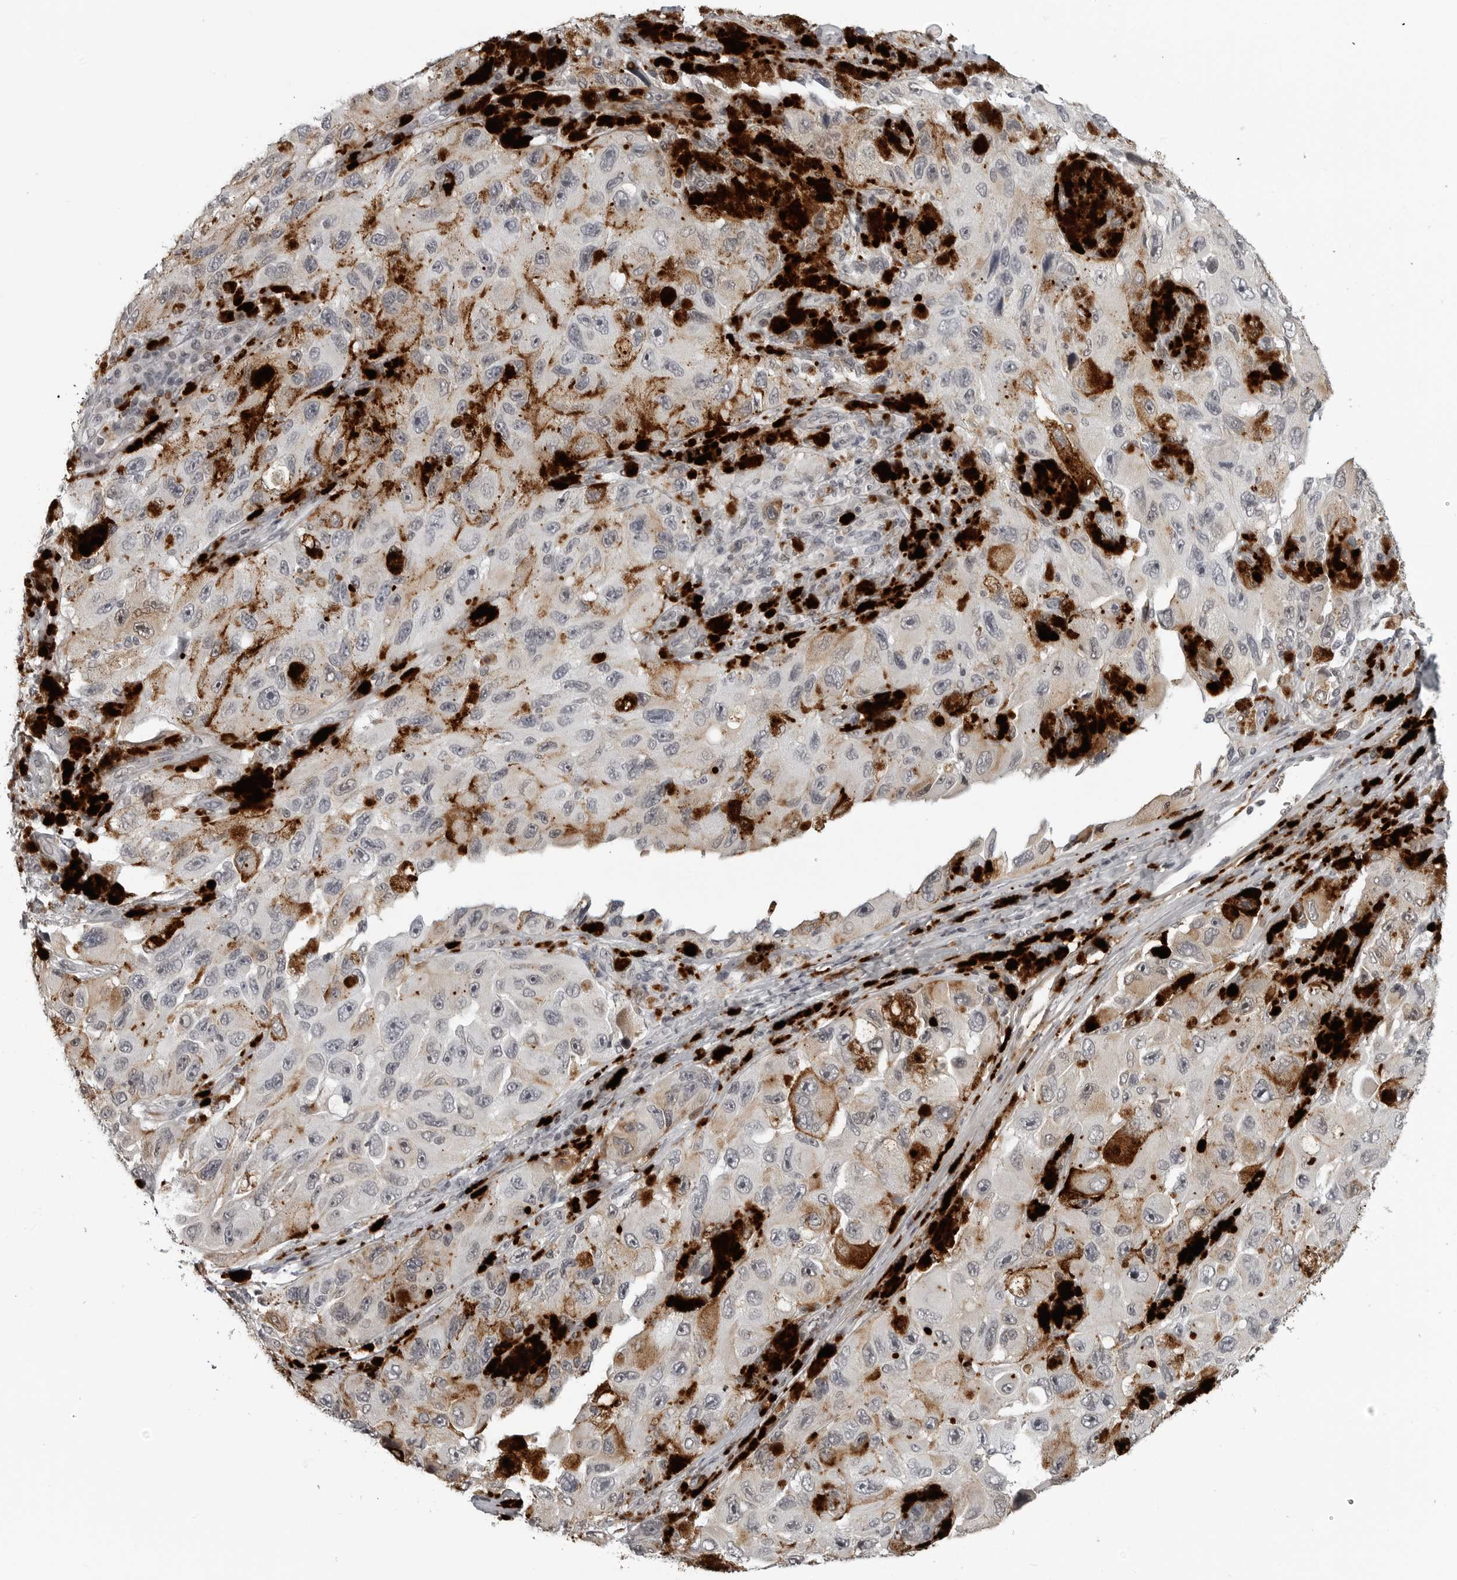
{"staining": {"intensity": "negative", "quantity": "none", "location": "none"}, "tissue": "melanoma", "cell_type": "Tumor cells", "image_type": "cancer", "snomed": [{"axis": "morphology", "description": "Malignant melanoma, NOS"}, {"axis": "topography", "description": "Skin"}], "caption": "This histopathology image is of melanoma stained with immunohistochemistry to label a protein in brown with the nuclei are counter-stained blue. There is no staining in tumor cells.", "gene": "CXCR5", "patient": {"sex": "female", "age": 73}}